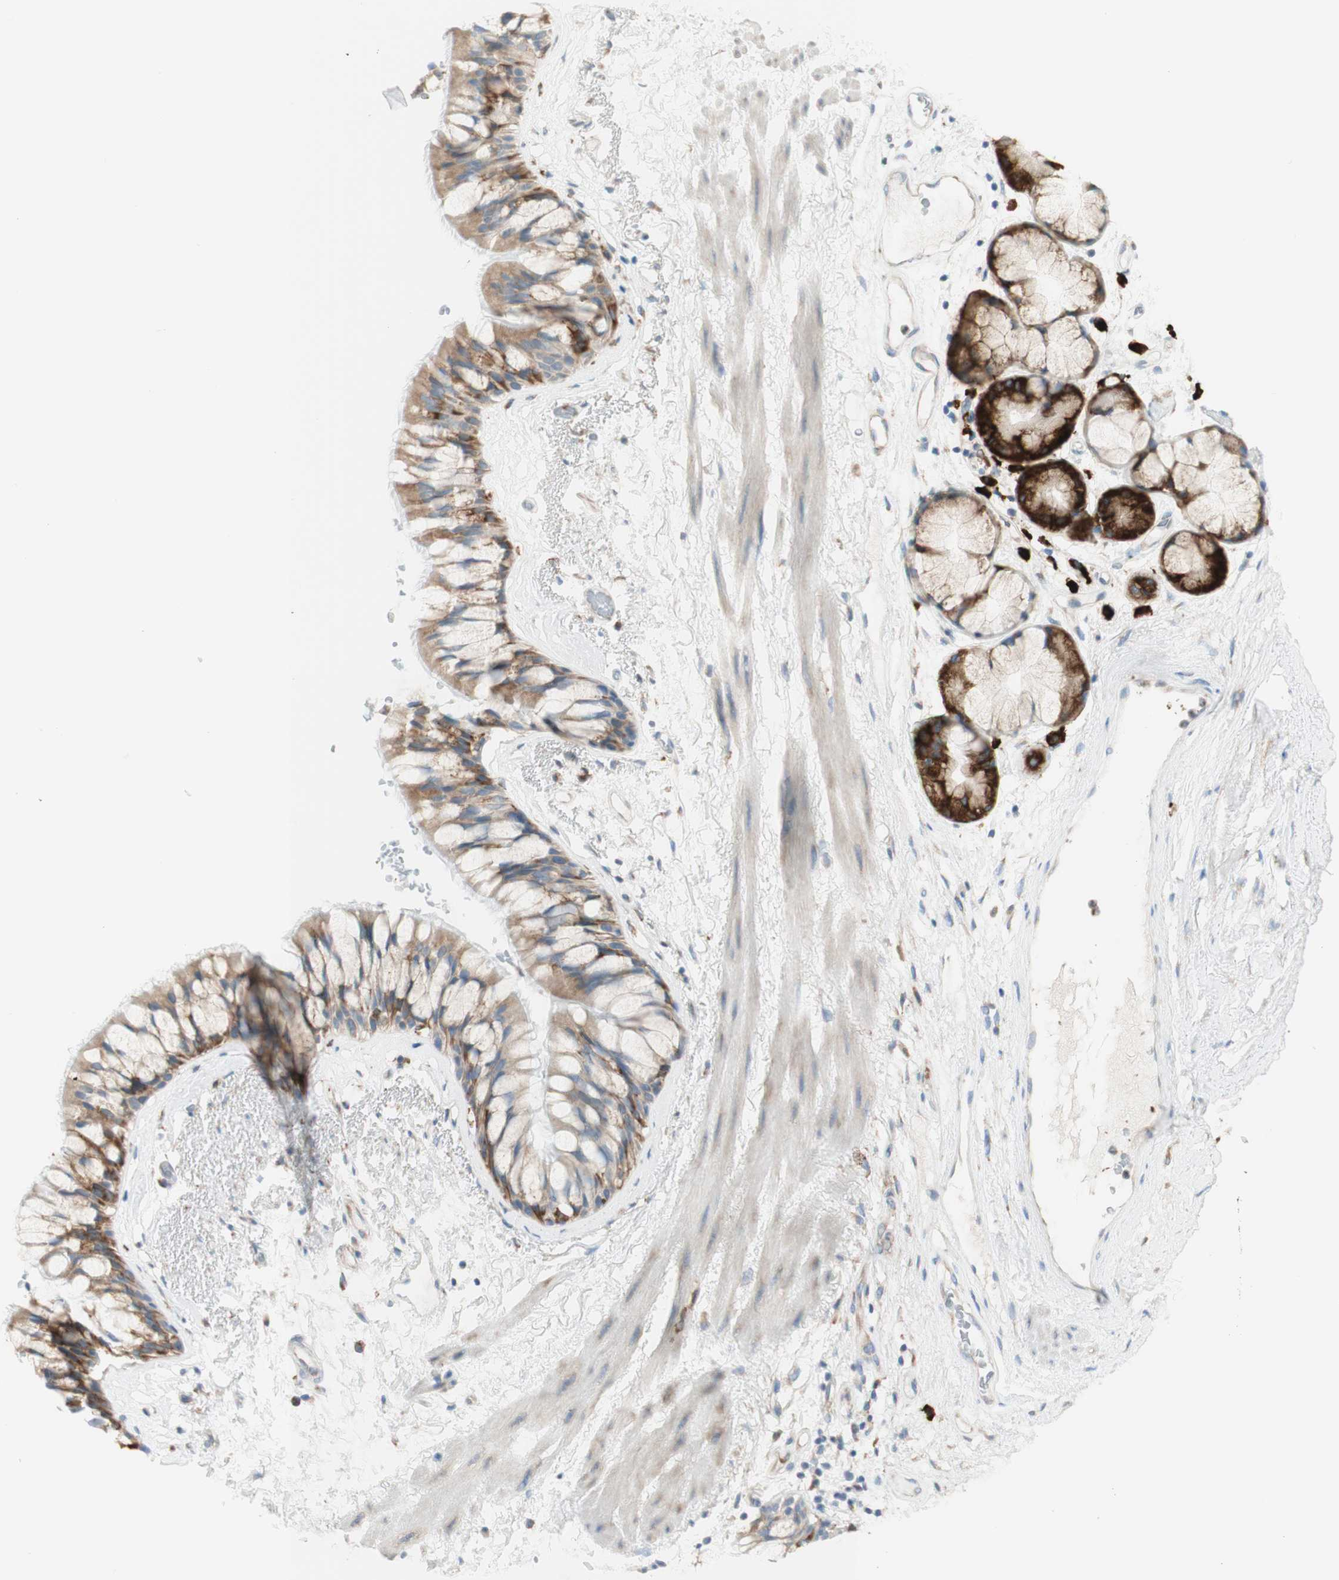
{"staining": {"intensity": "moderate", "quantity": ">75%", "location": "cytoplasmic/membranous"}, "tissue": "bronchus", "cell_type": "Respiratory epithelial cells", "image_type": "normal", "snomed": [{"axis": "morphology", "description": "Normal tissue, NOS"}, {"axis": "topography", "description": "Bronchus"}], "caption": "The immunohistochemical stain highlights moderate cytoplasmic/membranous positivity in respiratory epithelial cells of normal bronchus.", "gene": "MANF", "patient": {"sex": "male", "age": 66}}